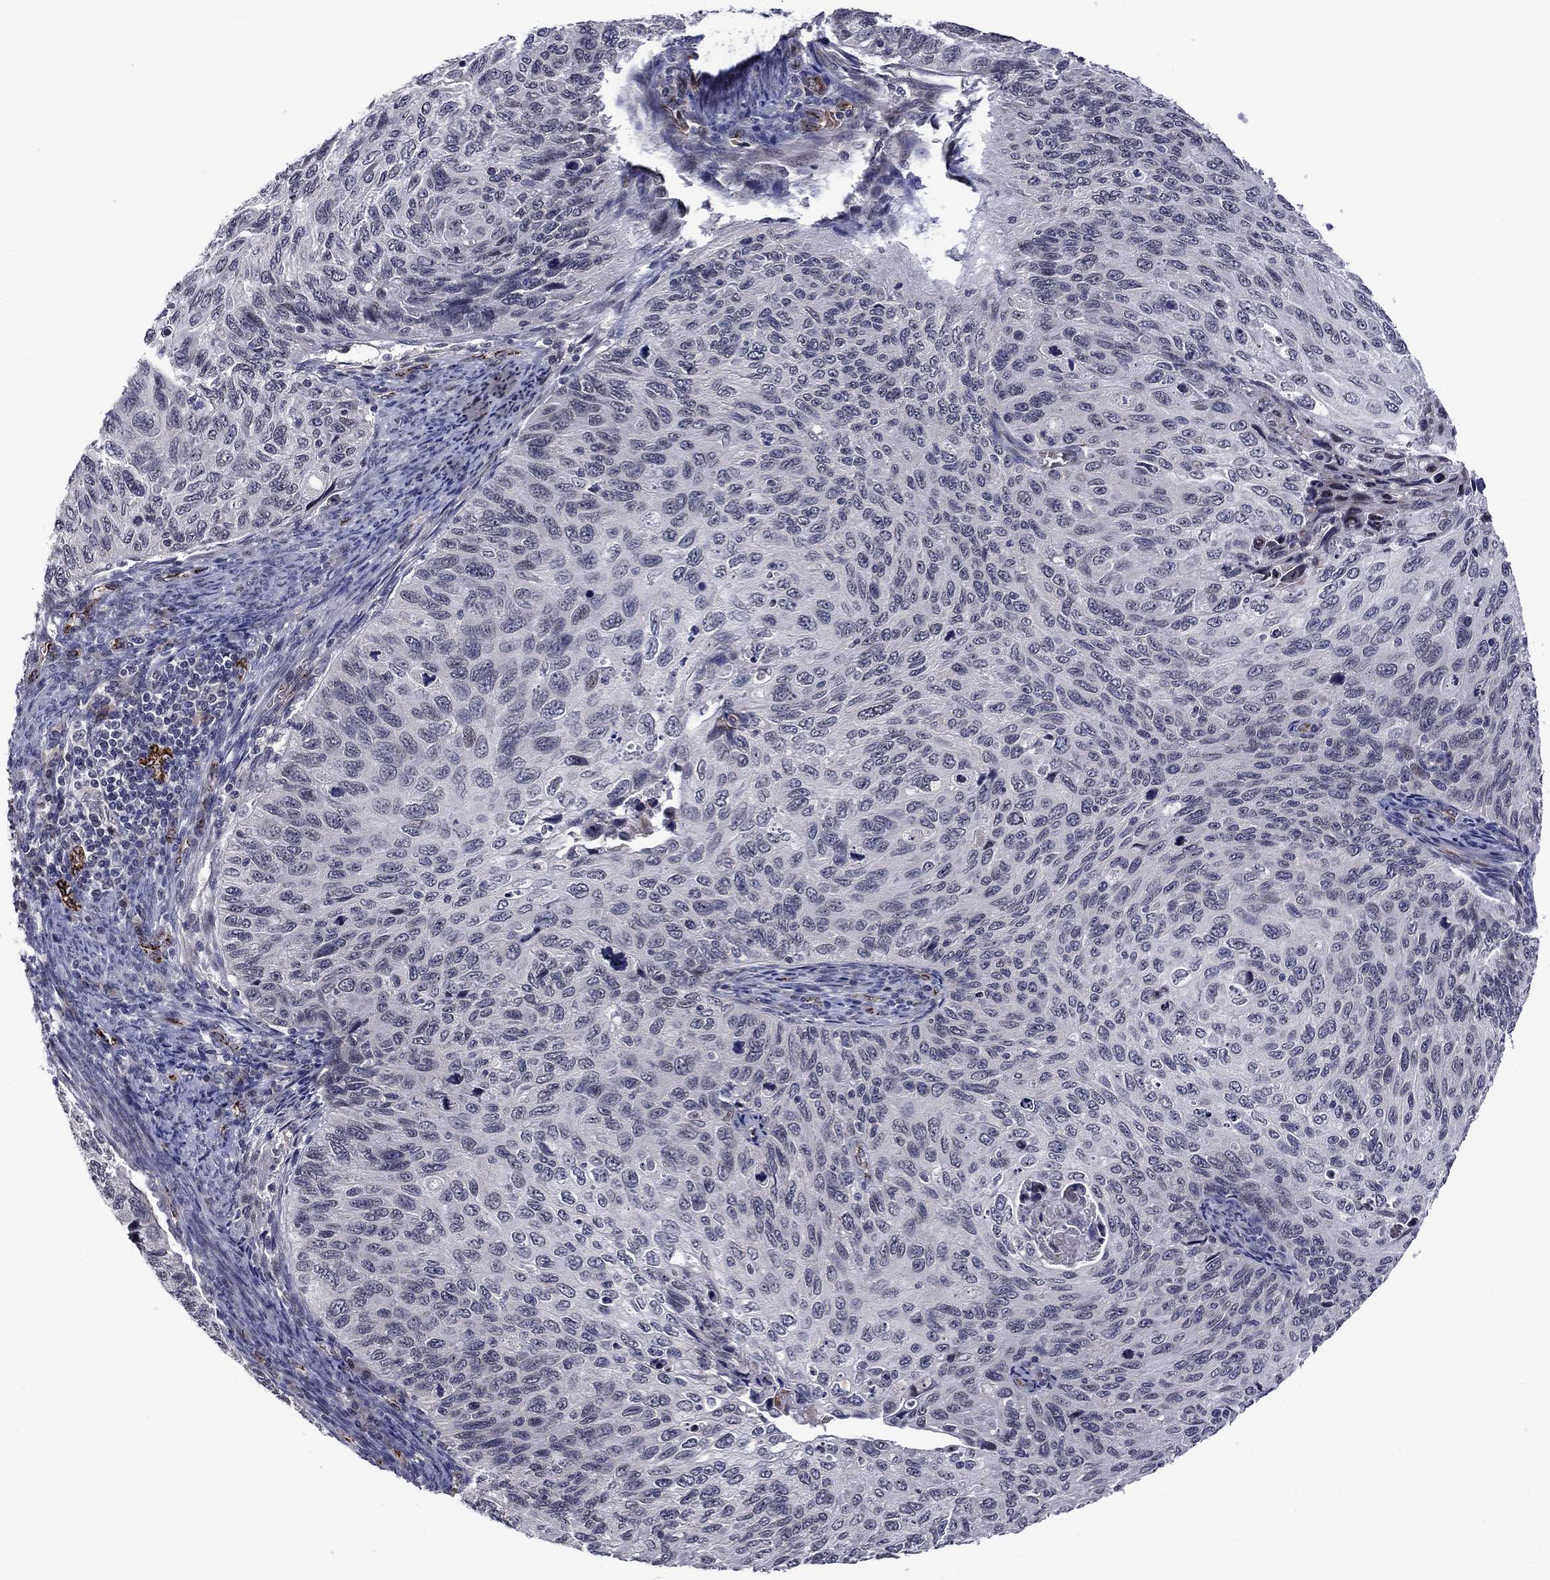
{"staining": {"intensity": "negative", "quantity": "none", "location": "none"}, "tissue": "cervical cancer", "cell_type": "Tumor cells", "image_type": "cancer", "snomed": [{"axis": "morphology", "description": "Squamous cell carcinoma, NOS"}, {"axis": "topography", "description": "Cervix"}], "caption": "Immunohistochemical staining of human squamous cell carcinoma (cervical) shows no significant staining in tumor cells. (DAB (3,3'-diaminobenzidine) immunohistochemistry with hematoxylin counter stain).", "gene": "SLITRK1", "patient": {"sex": "female", "age": 70}}